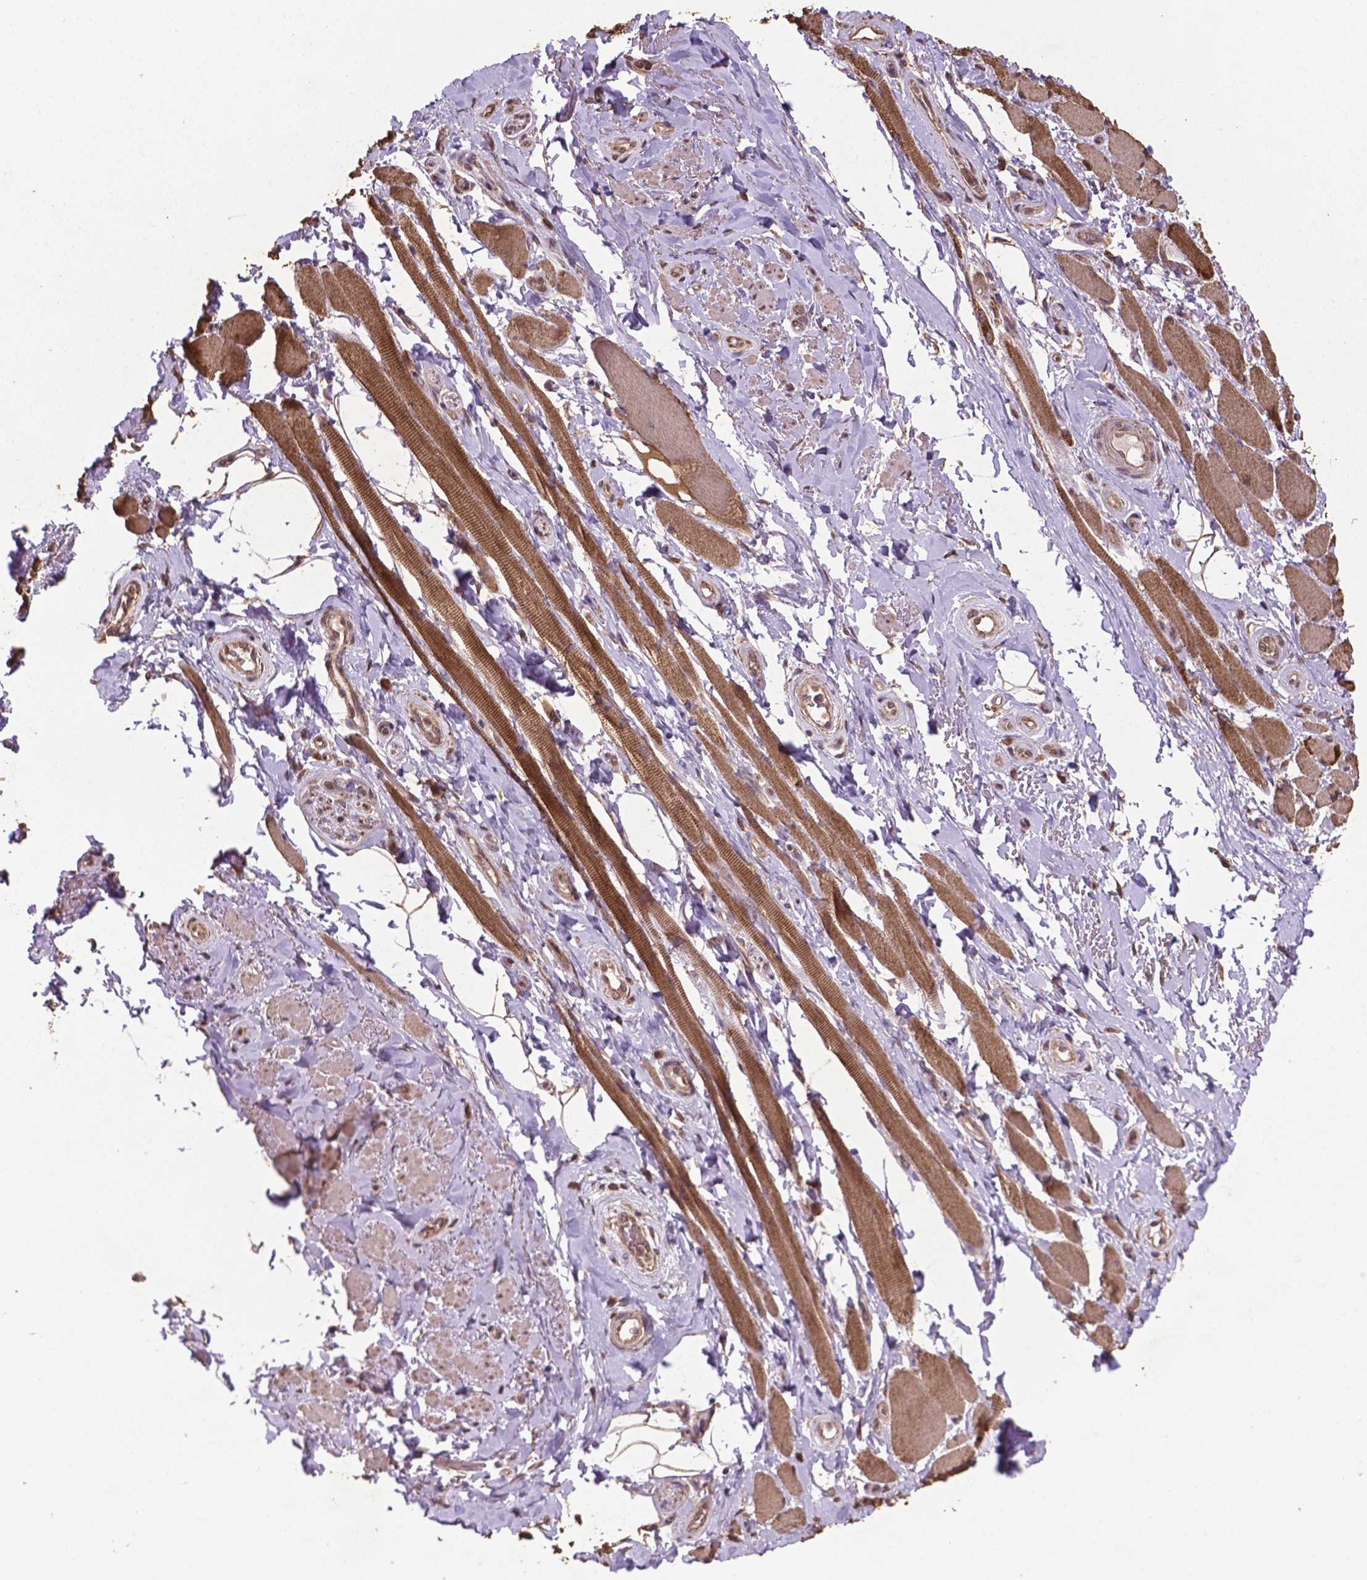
{"staining": {"intensity": "moderate", "quantity": ">75%", "location": "cytoplasmic/membranous,nuclear"}, "tissue": "adipose tissue", "cell_type": "Adipocytes", "image_type": "normal", "snomed": [{"axis": "morphology", "description": "Normal tissue, NOS"}, {"axis": "topography", "description": "Anal"}, {"axis": "topography", "description": "Peripheral nerve tissue"}], "caption": "High-power microscopy captured an immunohistochemistry photomicrograph of normal adipose tissue, revealing moderate cytoplasmic/membranous,nuclear positivity in approximately >75% of adipocytes. Immunohistochemistry (ihc) stains the protein in brown and the nuclei are stained blue.", "gene": "DCAF1", "patient": {"sex": "male", "age": 53}}